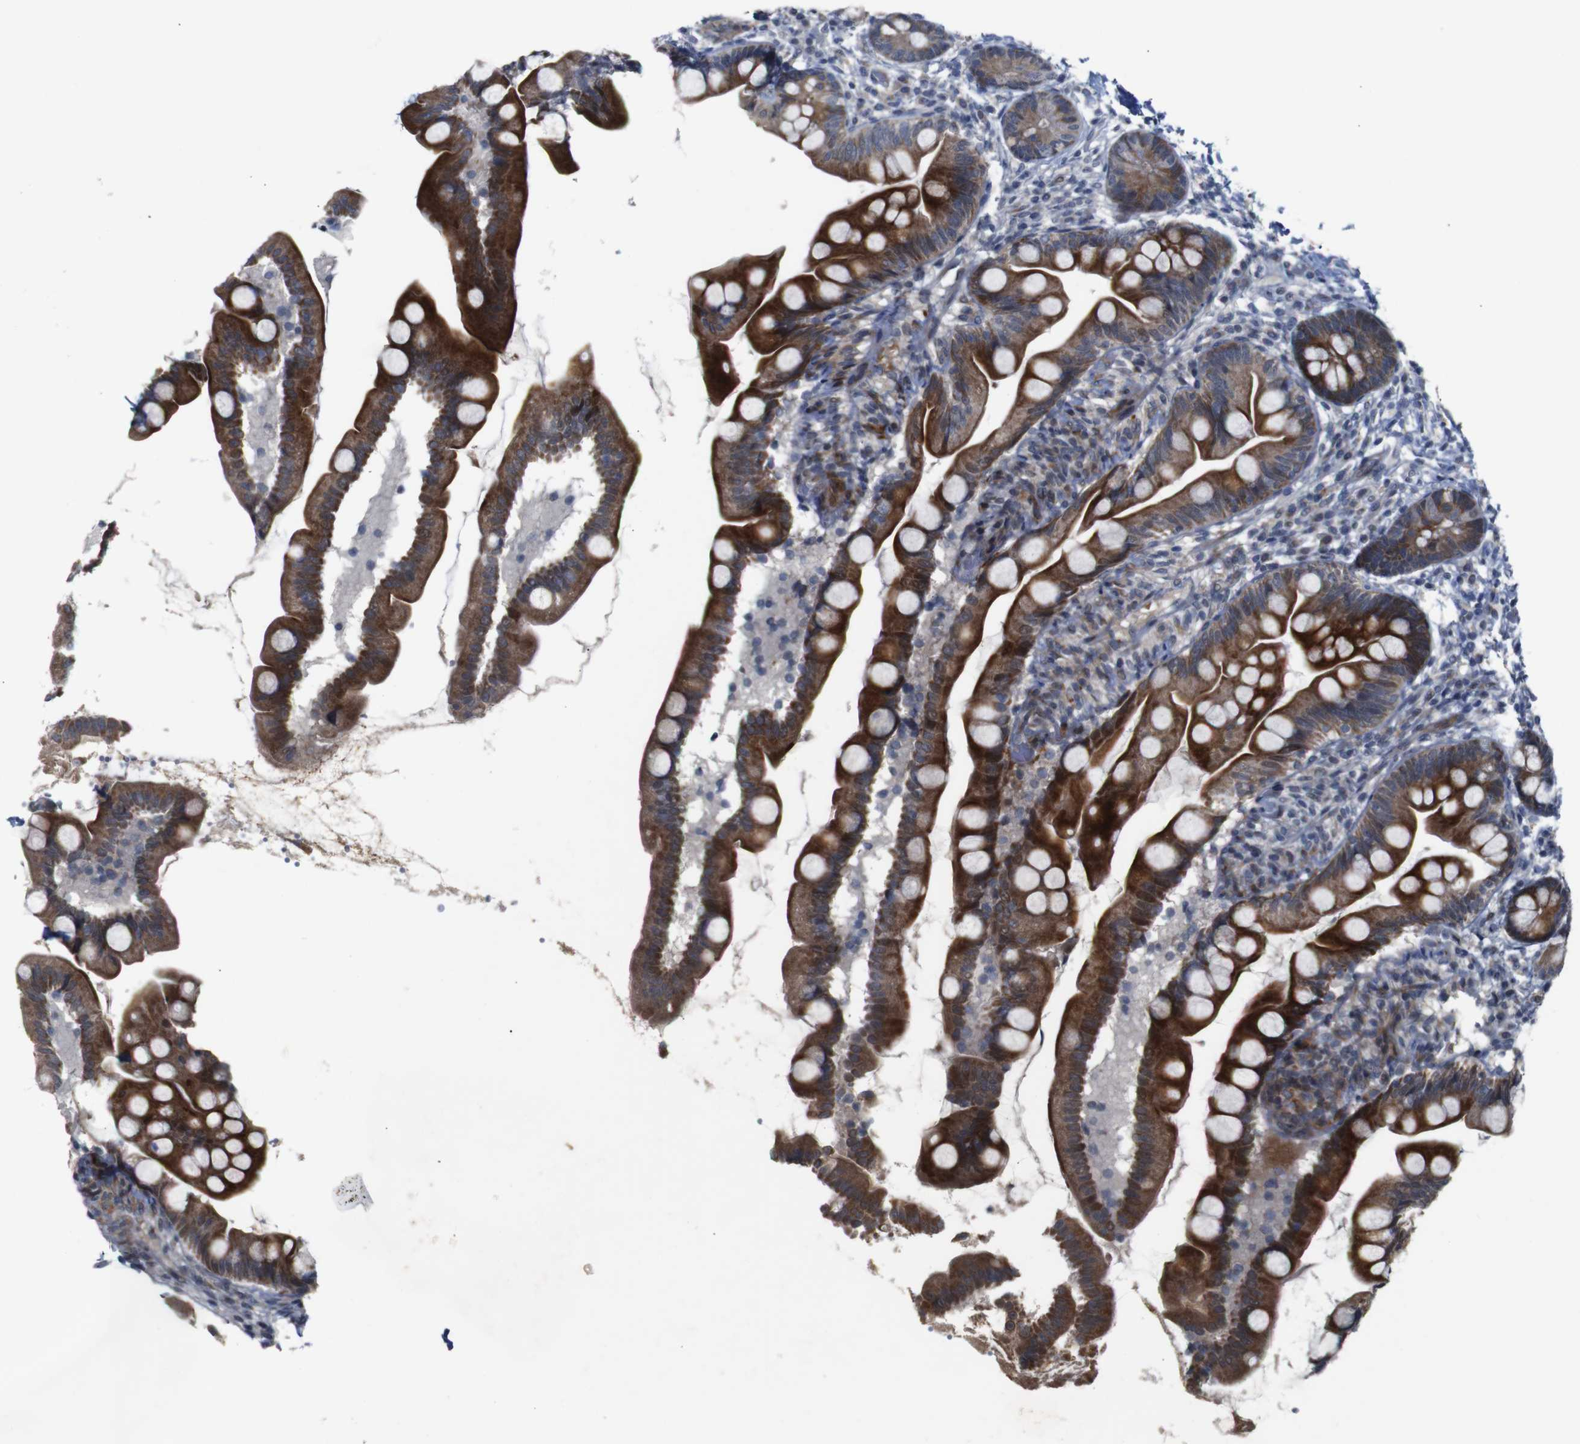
{"staining": {"intensity": "strong", "quantity": ">75%", "location": "cytoplasmic/membranous"}, "tissue": "small intestine", "cell_type": "Glandular cells", "image_type": "normal", "snomed": [{"axis": "morphology", "description": "Normal tissue, NOS"}, {"axis": "topography", "description": "Small intestine"}], "caption": "DAB (3,3'-diaminobenzidine) immunohistochemical staining of benign human small intestine shows strong cytoplasmic/membranous protein positivity in approximately >75% of glandular cells.", "gene": "ATP7B", "patient": {"sex": "female", "age": 56}}